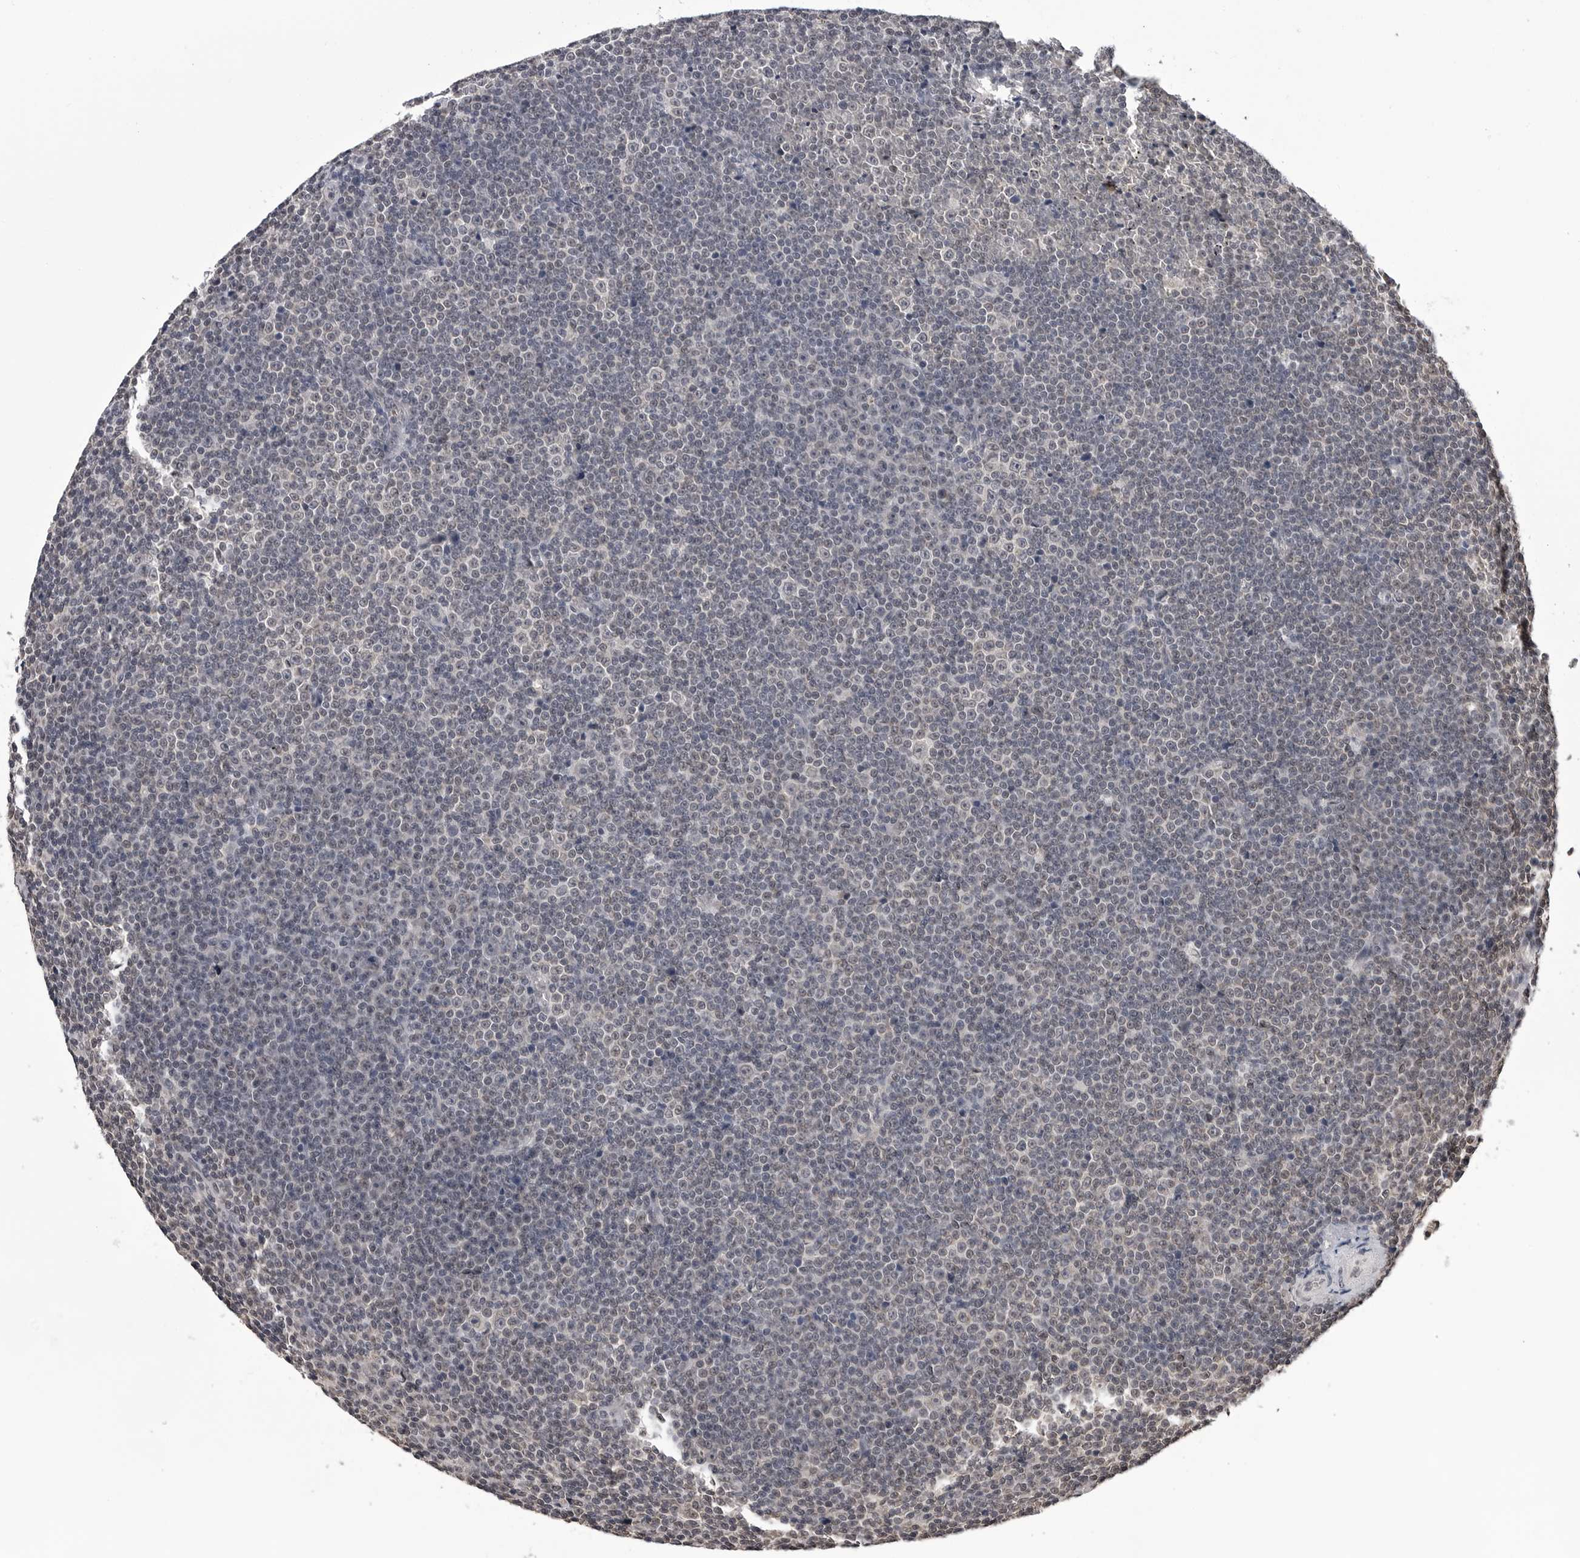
{"staining": {"intensity": "negative", "quantity": "none", "location": "none"}, "tissue": "lymphoma", "cell_type": "Tumor cells", "image_type": "cancer", "snomed": [{"axis": "morphology", "description": "Malignant lymphoma, non-Hodgkin's type, Low grade"}, {"axis": "topography", "description": "Lymph node"}], "caption": "An immunohistochemistry photomicrograph of lymphoma is shown. There is no staining in tumor cells of lymphoma.", "gene": "CDK20", "patient": {"sex": "female", "age": 67}}